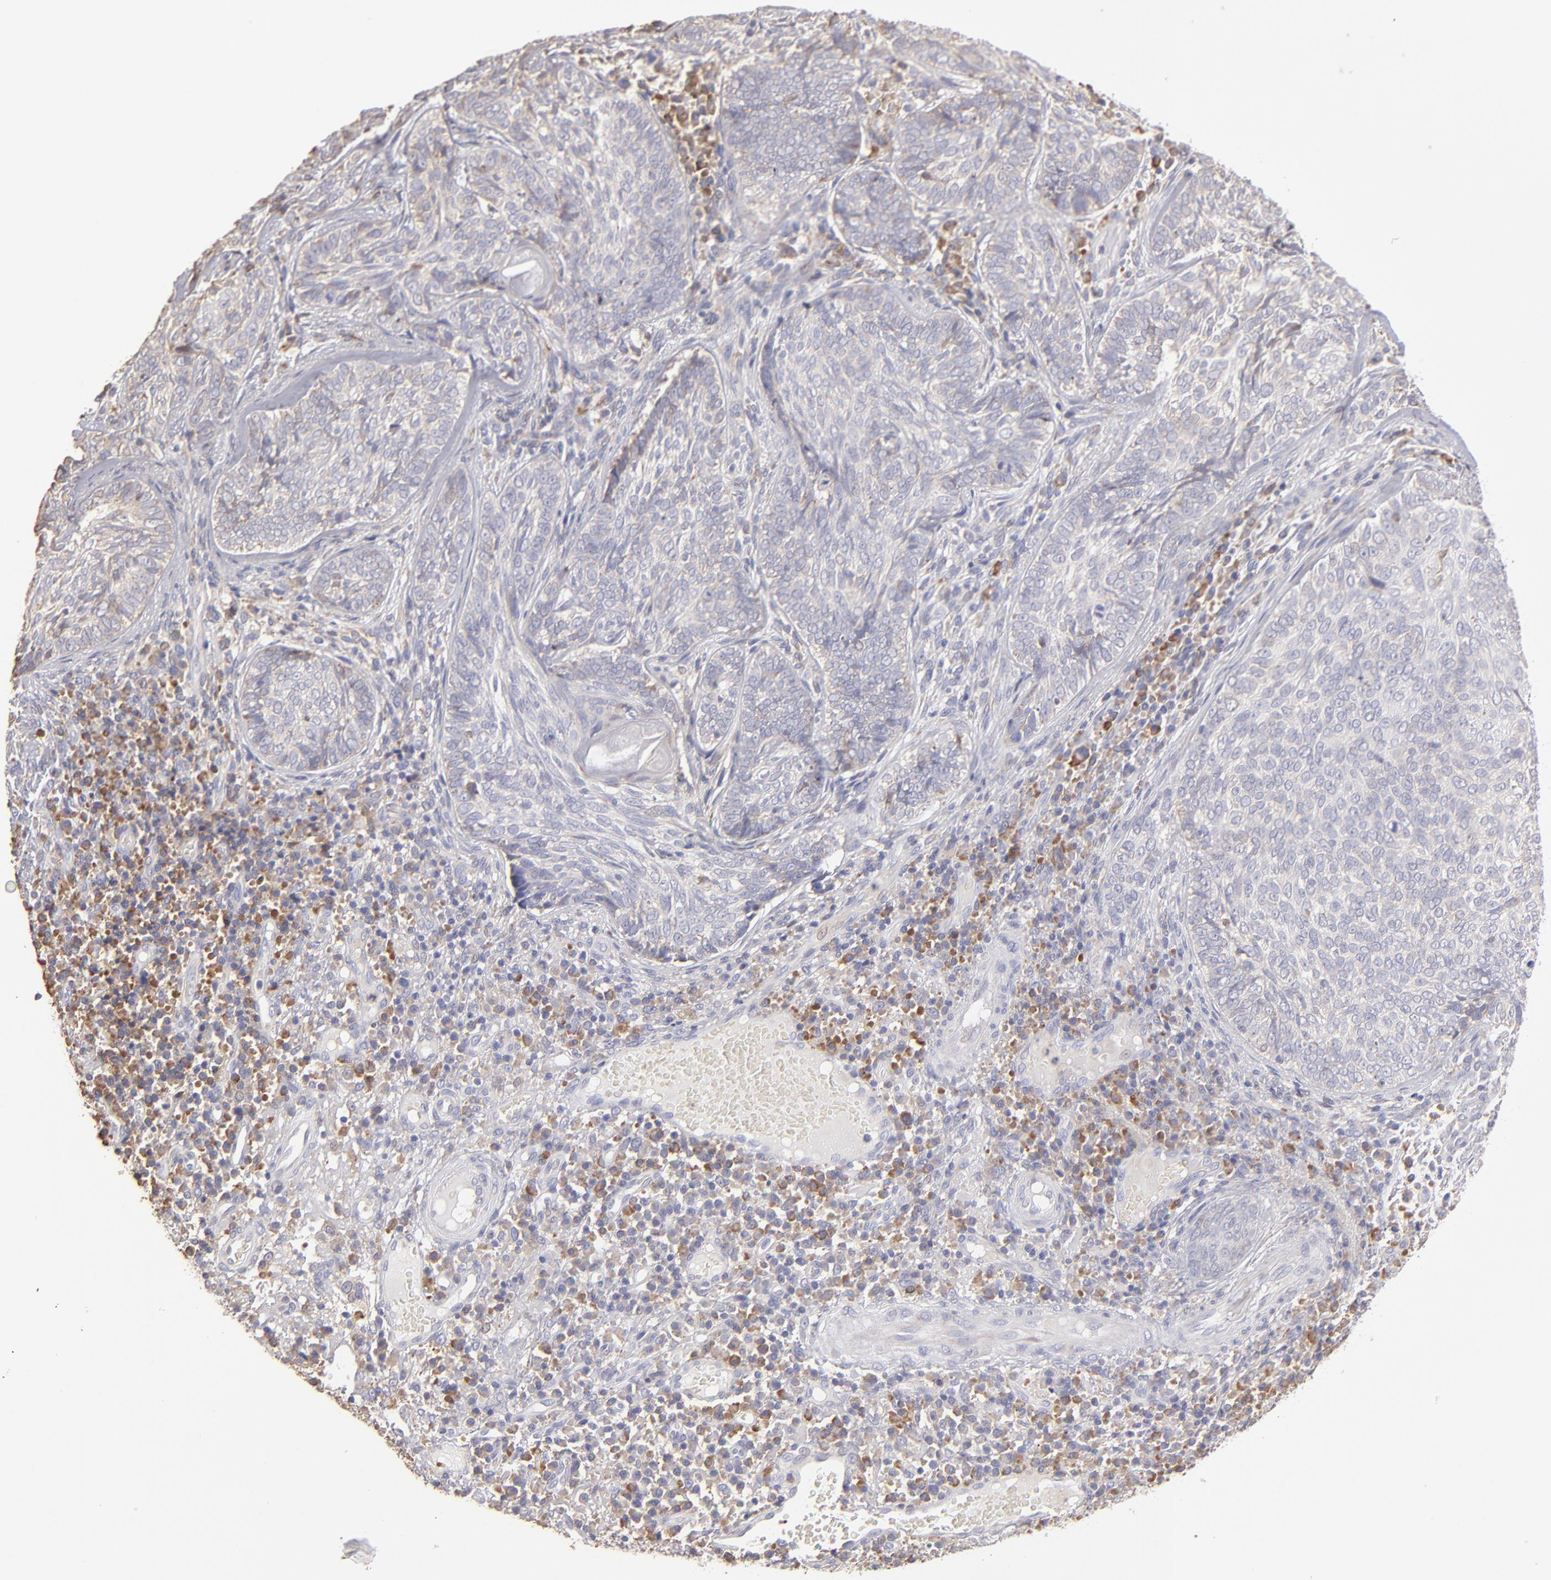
{"staining": {"intensity": "negative", "quantity": "none", "location": "none"}, "tissue": "skin cancer", "cell_type": "Tumor cells", "image_type": "cancer", "snomed": [{"axis": "morphology", "description": "Basal cell carcinoma"}, {"axis": "topography", "description": "Skin"}], "caption": "Immunohistochemistry image of neoplastic tissue: skin cancer (basal cell carcinoma) stained with DAB demonstrates no significant protein expression in tumor cells. The staining is performed using DAB (3,3'-diaminobenzidine) brown chromogen with nuclei counter-stained in using hematoxylin.", "gene": "CALR", "patient": {"sex": "male", "age": 72}}